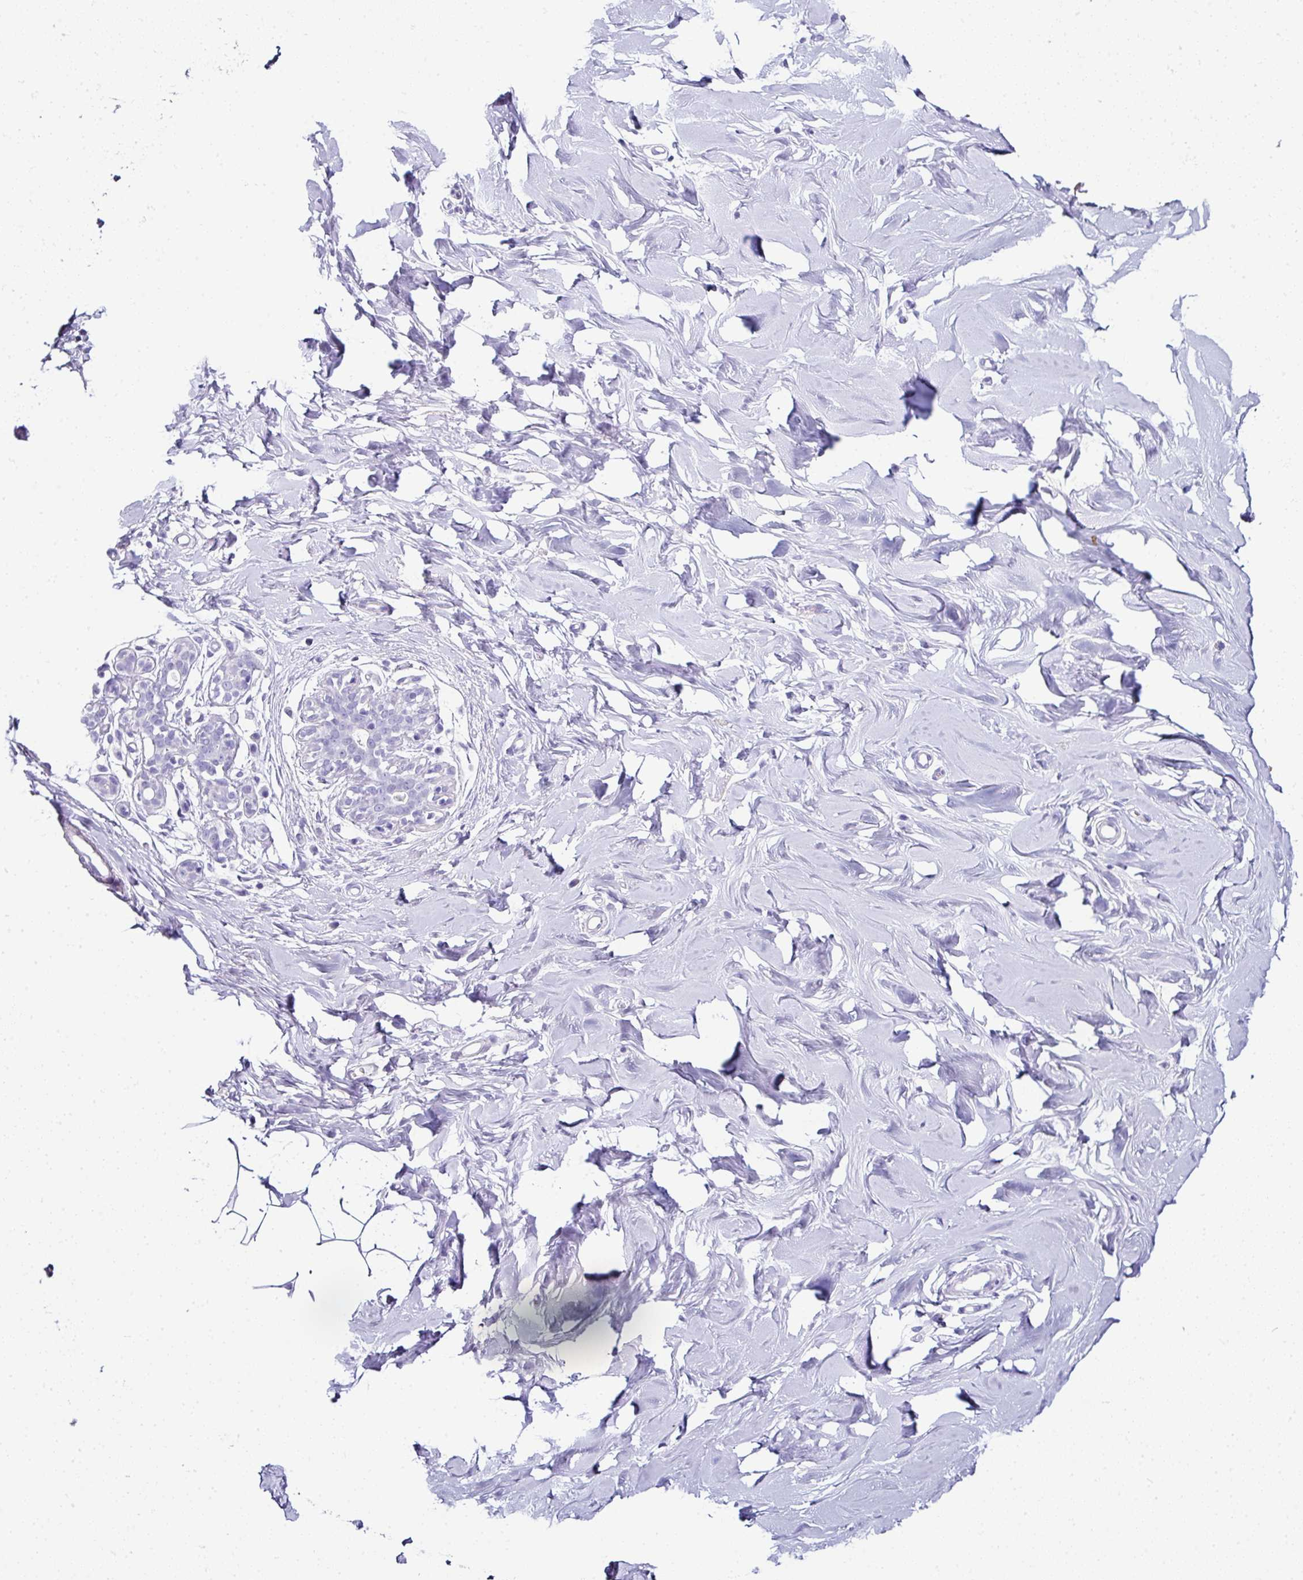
{"staining": {"intensity": "negative", "quantity": "none", "location": "none"}, "tissue": "breast", "cell_type": "Adipocytes", "image_type": "normal", "snomed": [{"axis": "morphology", "description": "Normal tissue, NOS"}, {"axis": "topography", "description": "Breast"}], "caption": "High power microscopy histopathology image of an IHC image of unremarkable breast, revealing no significant positivity in adipocytes.", "gene": "NAPSA", "patient": {"sex": "female", "age": 27}}